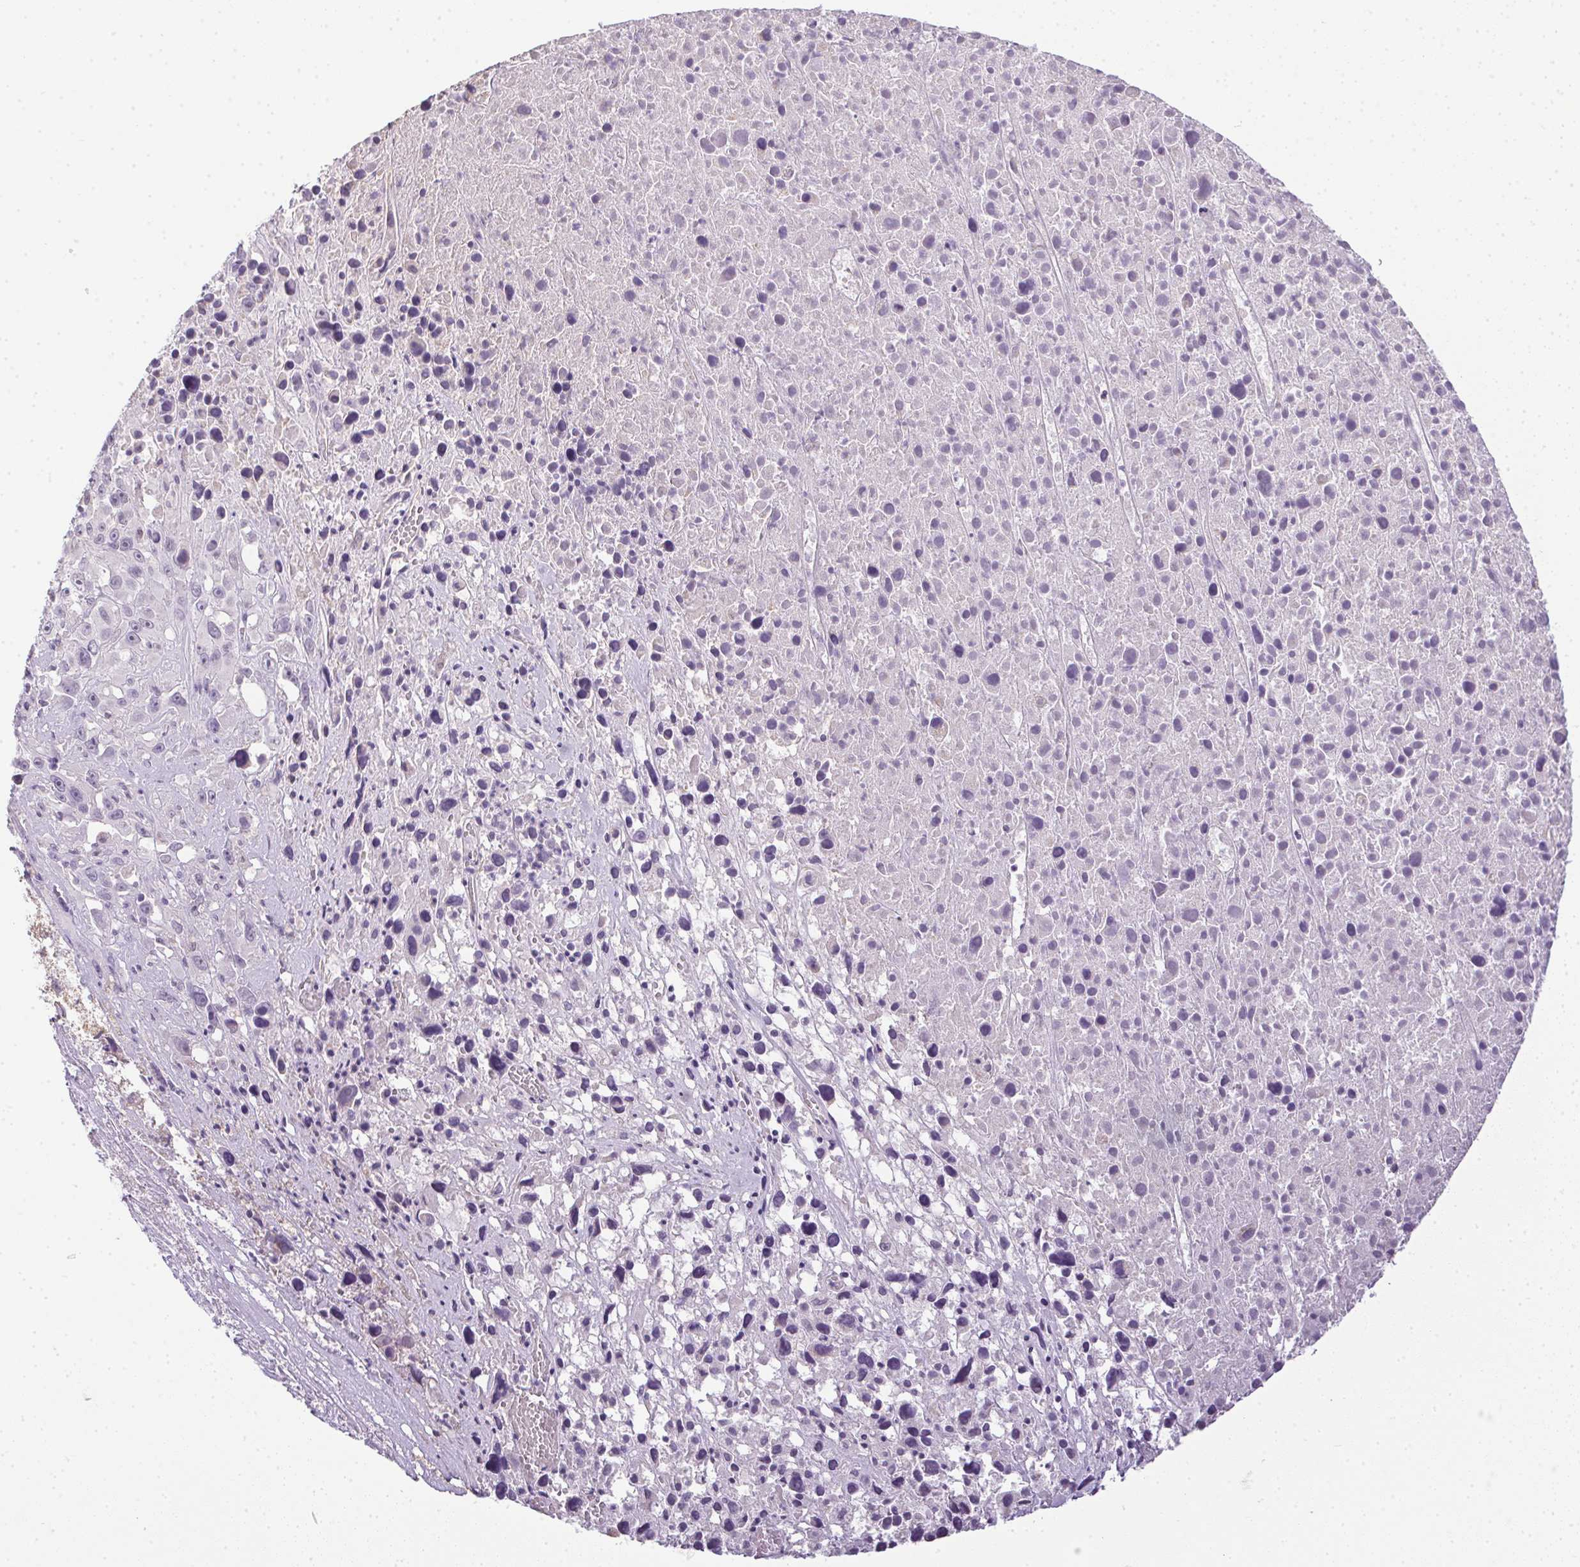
{"staining": {"intensity": "negative", "quantity": "none", "location": "none"}, "tissue": "melanoma", "cell_type": "Tumor cells", "image_type": "cancer", "snomed": [{"axis": "morphology", "description": "Malignant melanoma, Metastatic site"}, {"axis": "topography", "description": "Soft tissue"}], "caption": "An immunohistochemistry (IHC) histopathology image of malignant melanoma (metastatic site) is shown. There is no staining in tumor cells of malignant melanoma (metastatic site).", "gene": "PRL", "patient": {"sex": "male", "age": 50}}